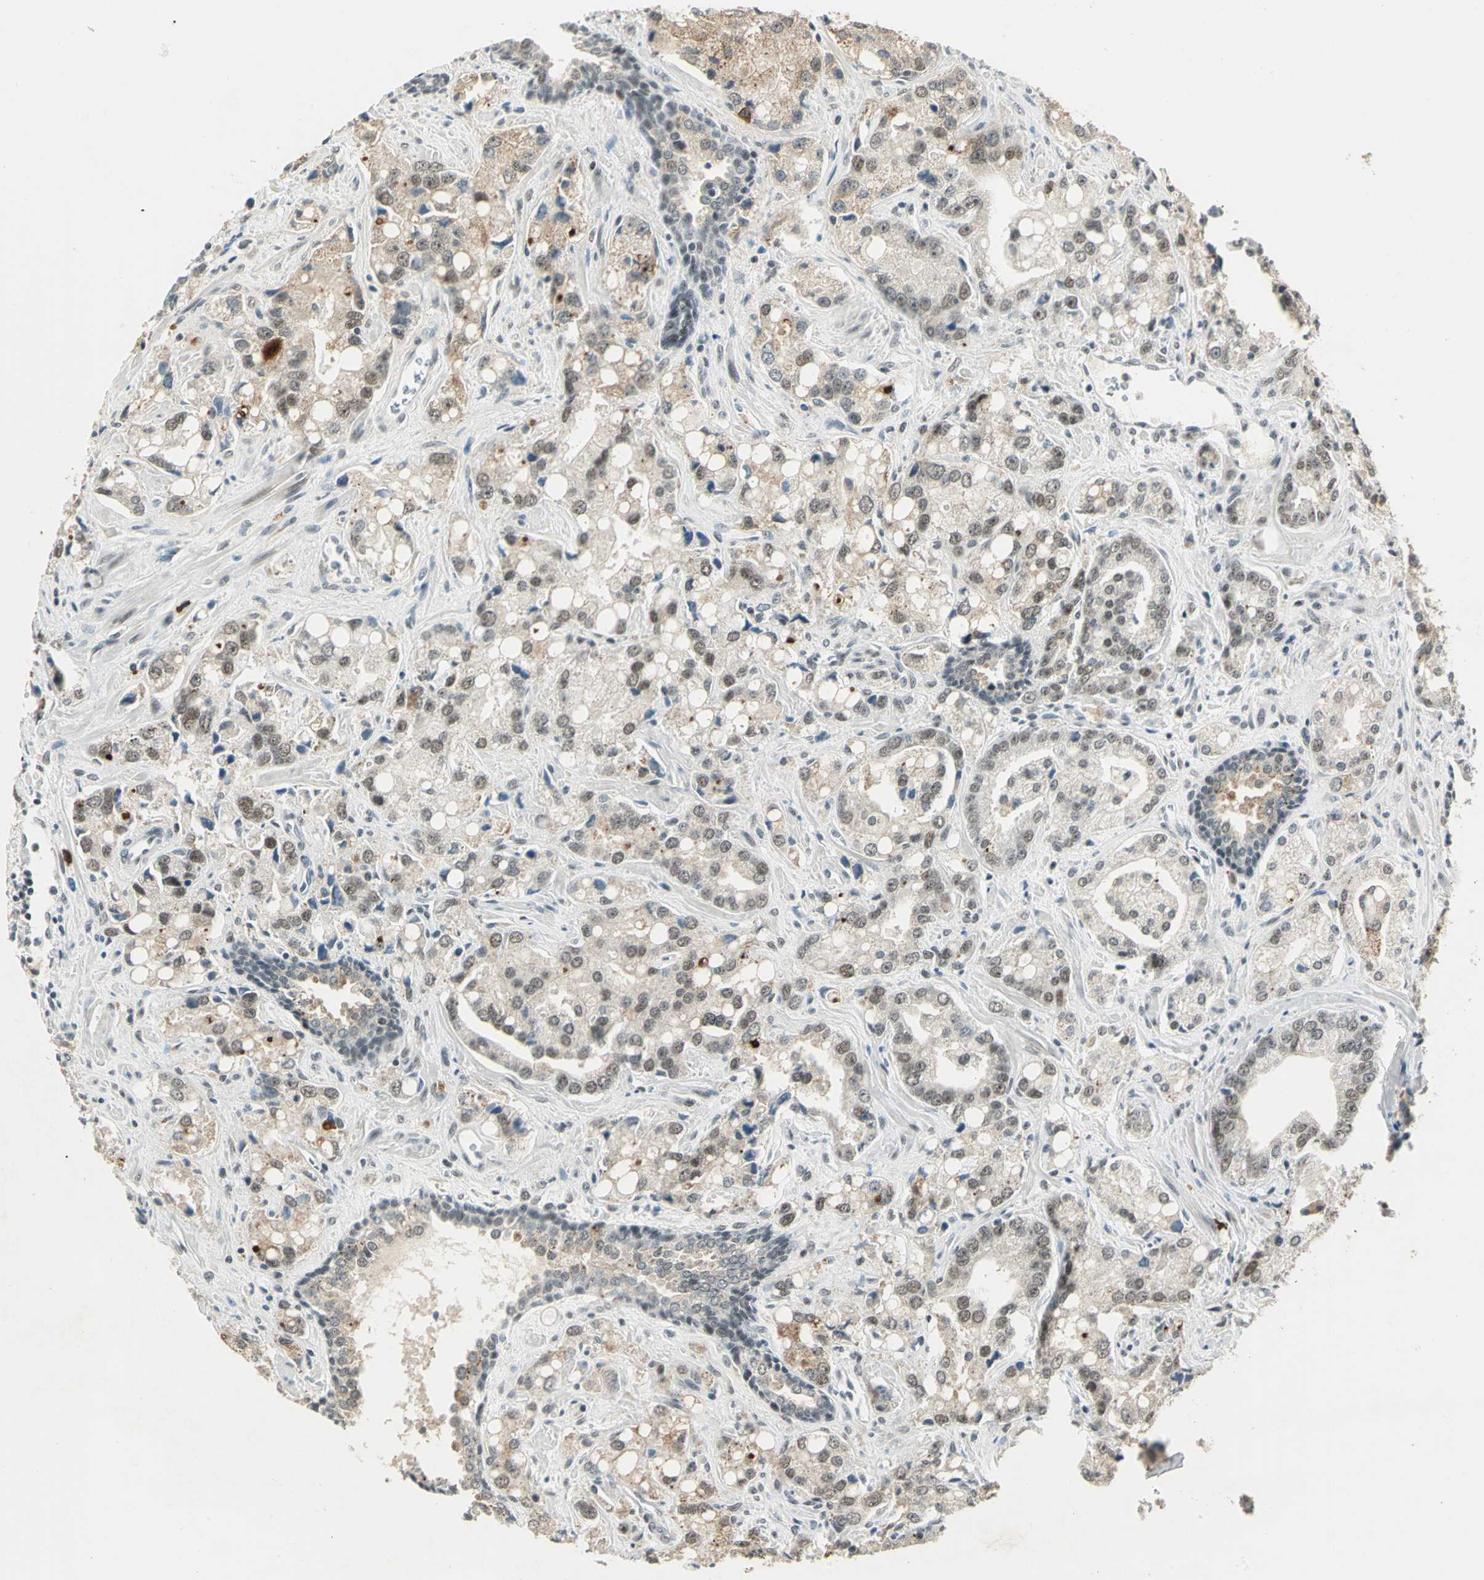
{"staining": {"intensity": "moderate", "quantity": ">75%", "location": "nuclear"}, "tissue": "prostate cancer", "cell_type": "Tumor cells", "image_type": "cancer", "snomed": [{"axis": "morphology", "description": "Adenocarcinoma, High grade"}, {"axis": "topography", "description": "Prostate"}], "caption": "The histopathology image displays staining of high-grade adenocarcinoma (prostate), revealing moderate nuclear protein staining (brown color) within tumor cells.", "gene": "CCNT1", "patient": {"sex": "male", "age": 67}}